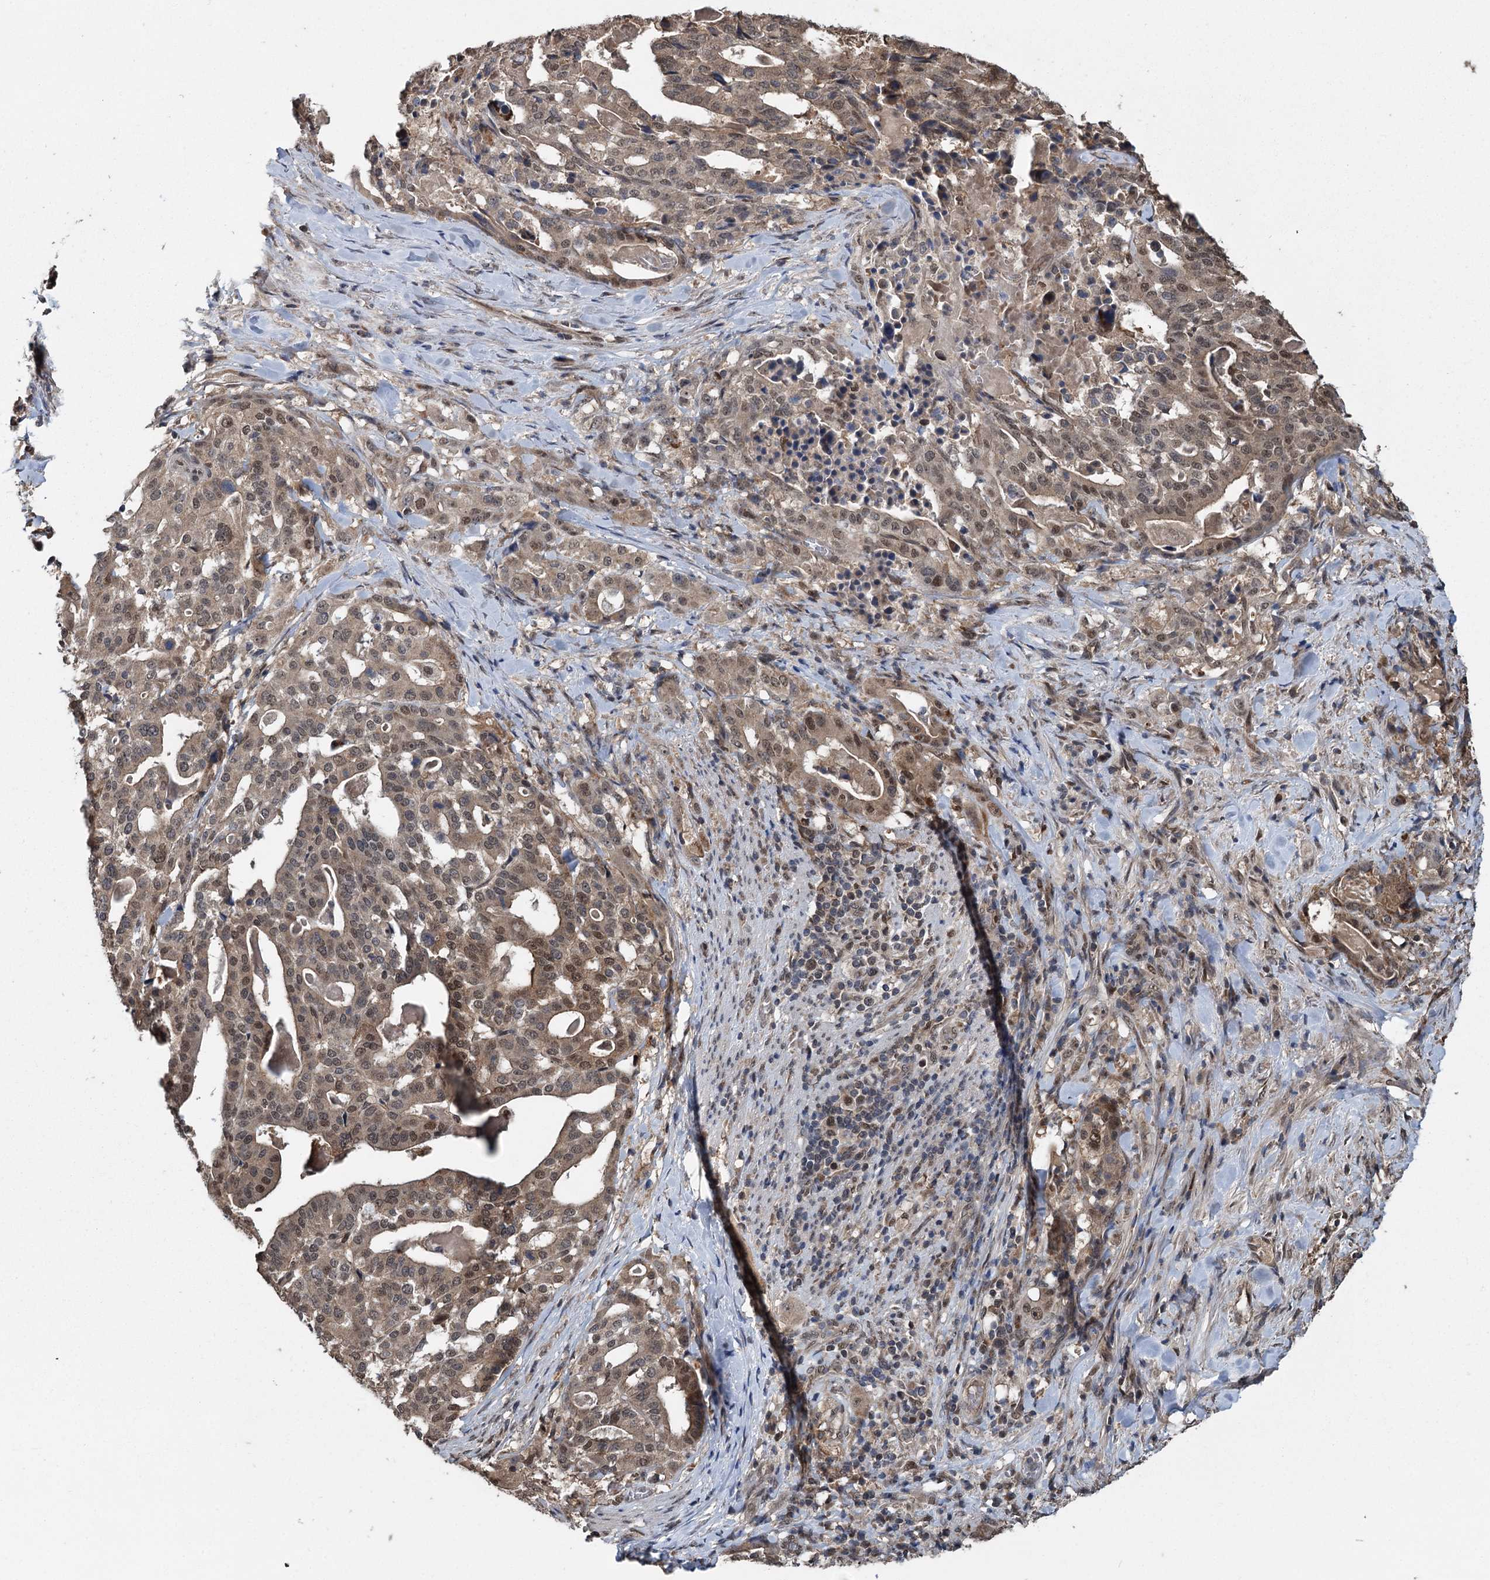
{"staining": {"intensity": "weak", "quantity": ">75%", "location": "cytoplasmic/membranous,nuclear"}, "tissue": "stomach cancer", "cell_type": "Tumor cells", "image_type": "cancer", "snomed": [{"axis": "morphology", "description": "Adenocarcinoma, NOS"}, {"axis": "topography", "description": "Stomach"}], "caption": "Immunohistochemistry of stomach cancer reveals low levels of weak cytoplasmic/membranous and nuclear positivity in approximately >75% of tumor cells.", "gene": "MYG1", "patient": {"sex": "male", "age": 48}}